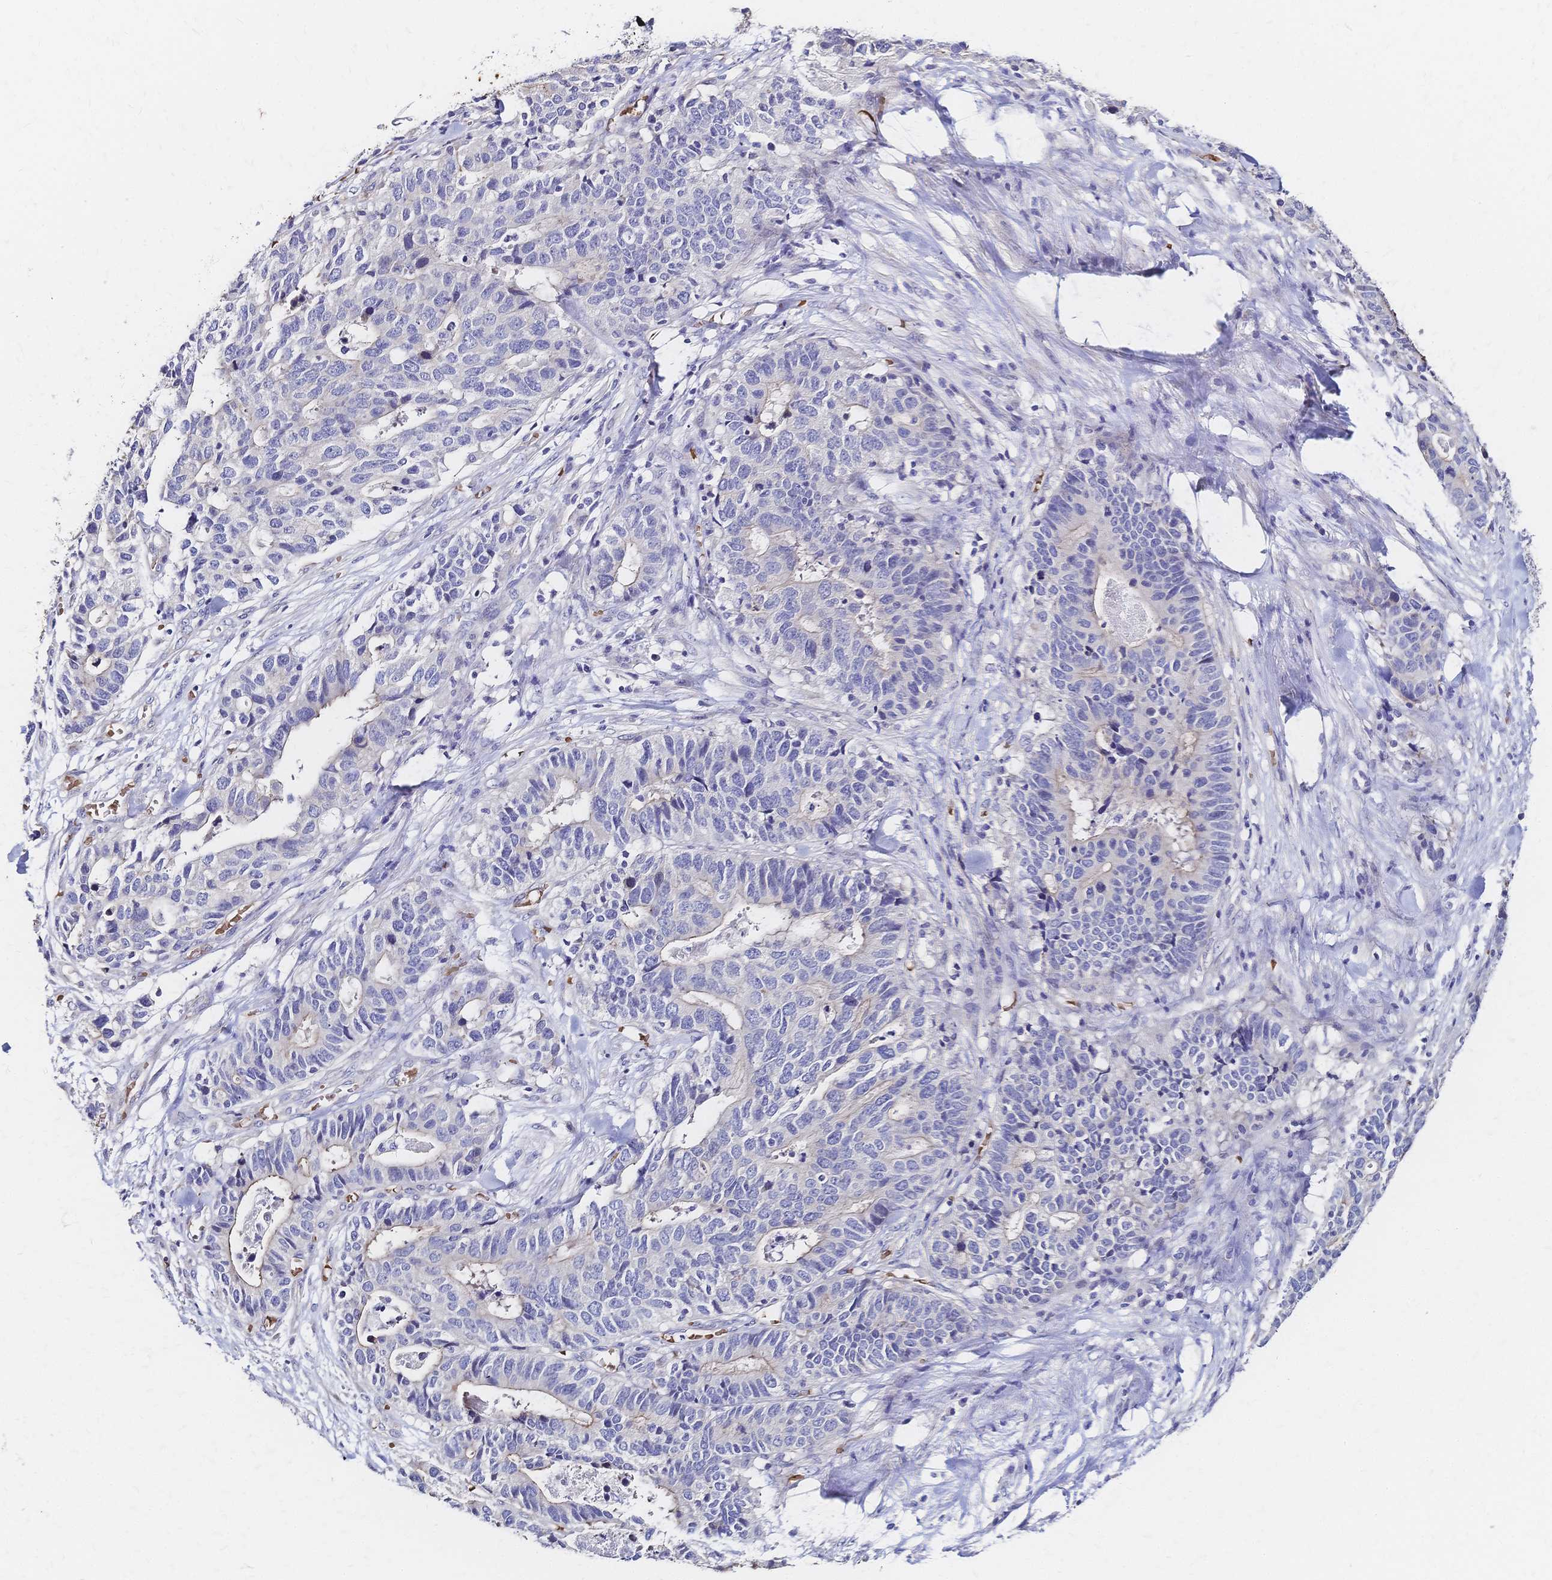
{"staining": {"intensity": "negative", "quantity": "none", "location": "none"}, "tissue": "stomach cancer", "cell_type": "Tumor cells", "image_type": "cancer", "snomed": [{"axis": "morphology", "description": "Adenocarcinoma, NOS"}, {"axis": "topography", "description": "Stomach, upper"}], "caption": "Human adenocarcinoma (stomach) stained for a protein using immunohistochemistry (IHC) exhibits no expression in tumor cells.", "gene": "SLC5A1", "patient": {"sex": "female", "age": 67}}